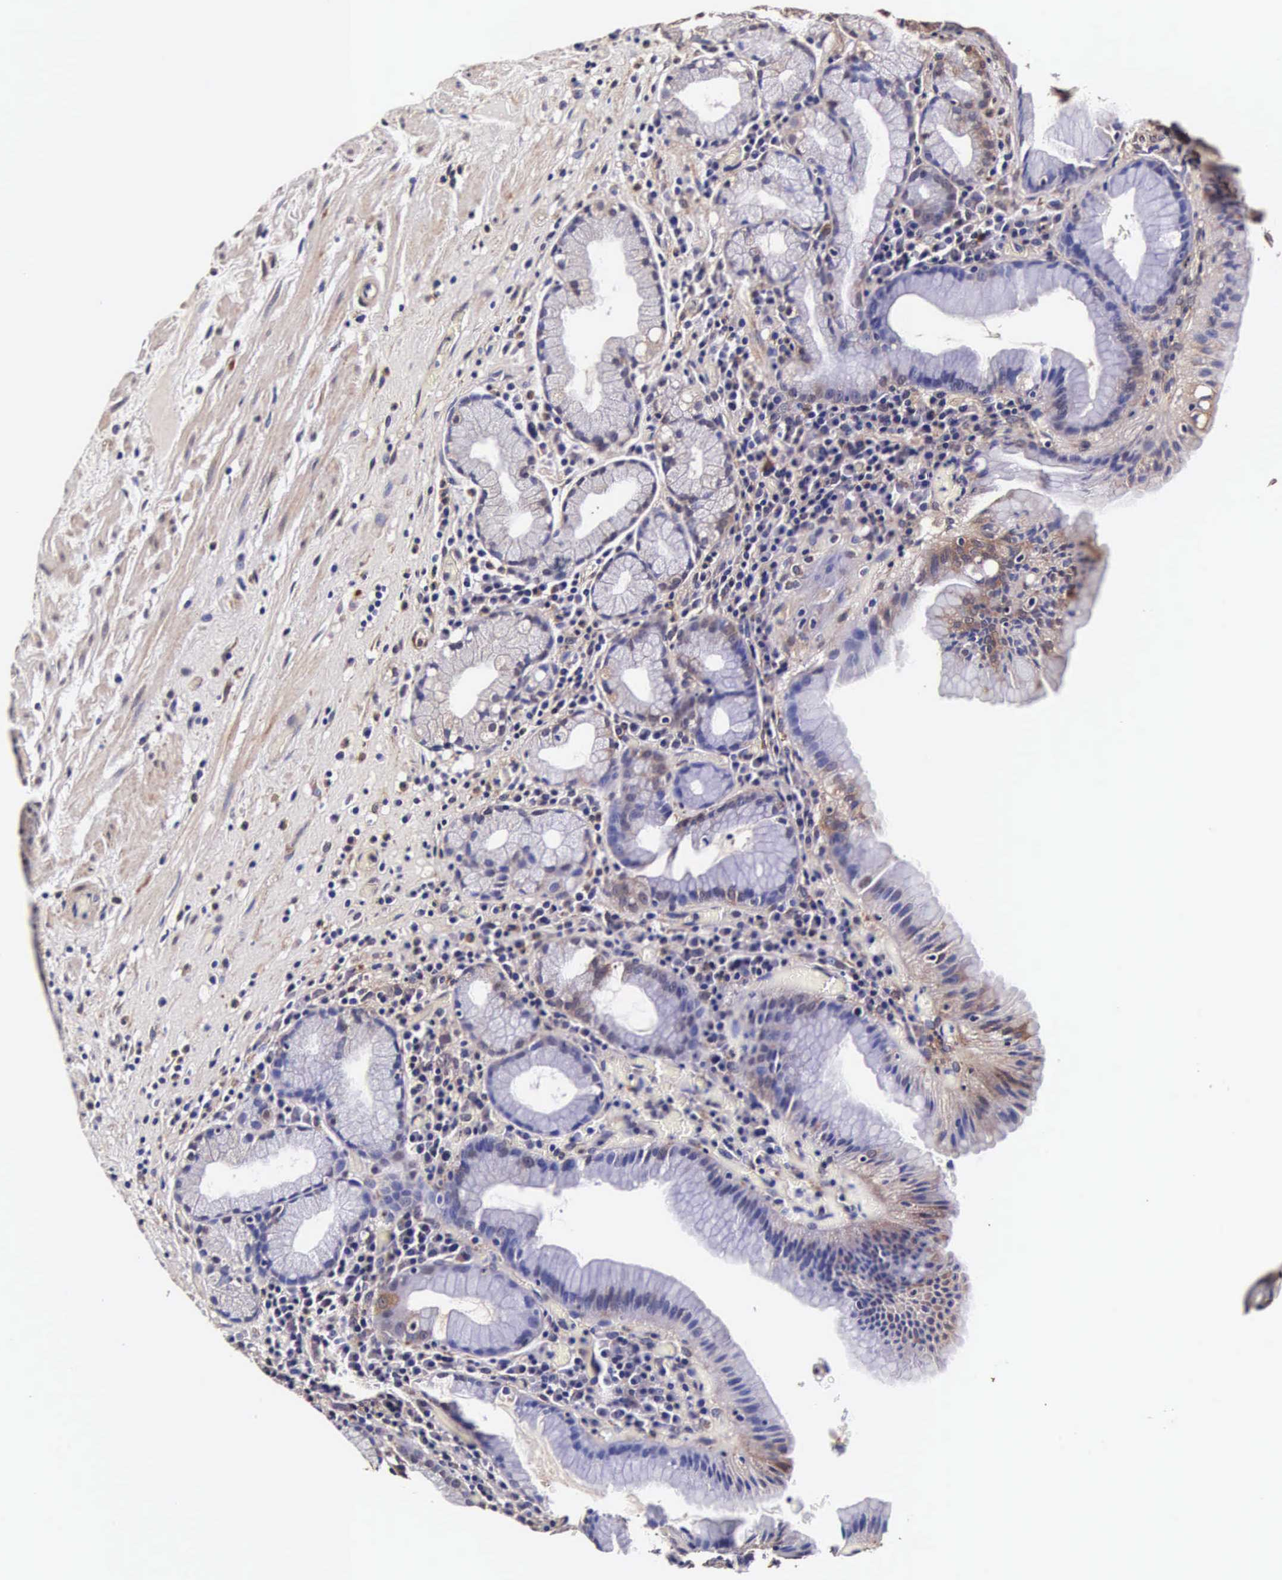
{"staining": {"intensity": "weak", "quantity": "<25%", "location": "cytoplasmic/membranous,nuclear"}, "tissue": "stomach", "cell_type": "Glandular cells", "image_type": "normal", "snomed": [{"axis": "morphology", "description": "Normal tissue, NOS"}, {"axis": "topography", "description": "Stomach, lower"}, {"axis": "topography", "description": "Duodenum"}], "caption": "A histopathology image of stomach stained for a protein reveals no brown staining in glandular cells.", "gene": "TECPR2", "patient": {"sex": "male", "age": 84}}